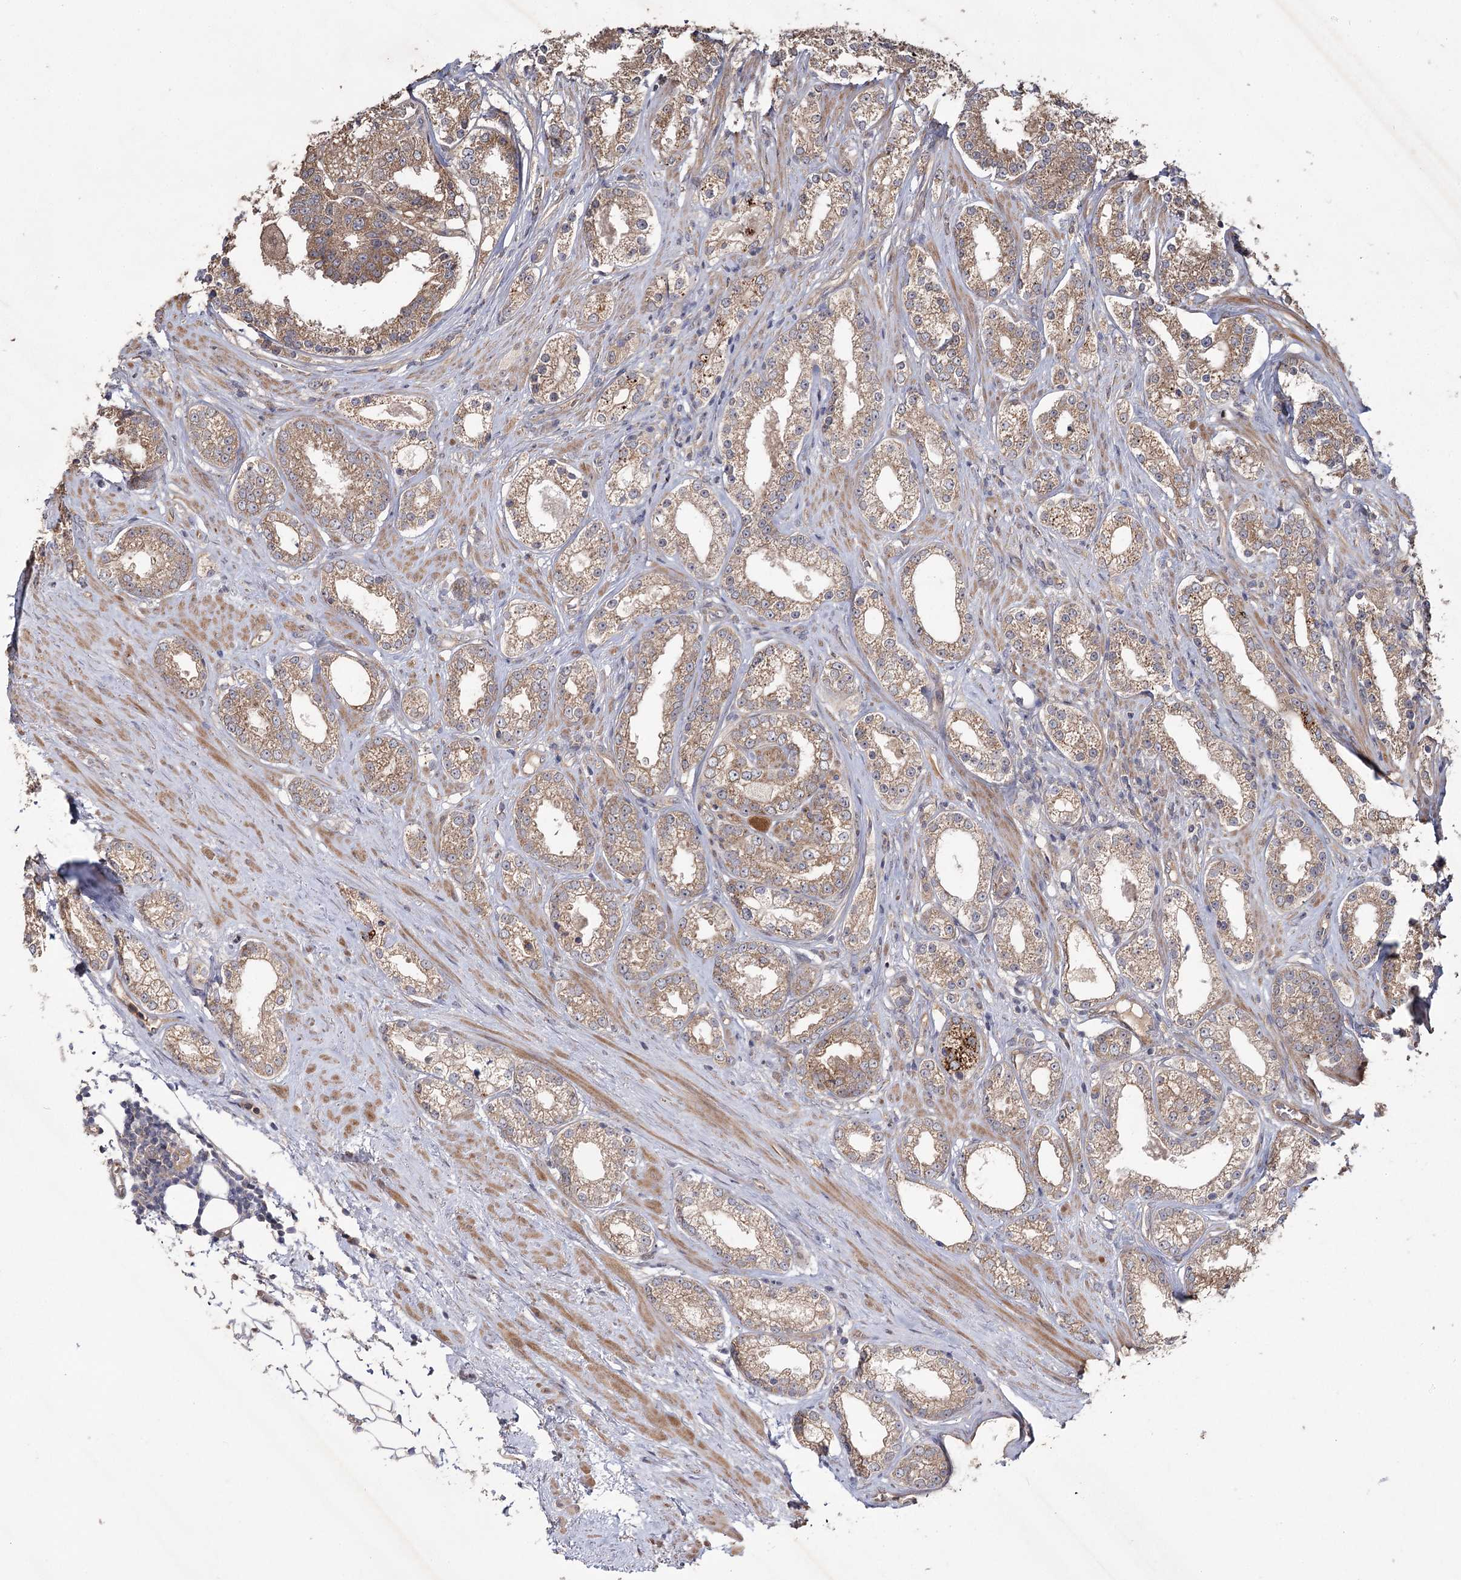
{"staining": {"intensity": "moderate", "quantity": ">75%", "location": "cytoplasmic/membranous"}, "tissue": "prostate cancer", "cell_type": "Tumor cells", "image_type": "cancer", "snomed": [{"axis": "morphology", "description": "Normal tissue, NOS"}, {"axis": "morphology", "description": "Adenocarcinoma, High grade"}, {"axis": "topography", "description": "Prostate"}], "caption": "High-power microscopy captured an immunohistochemistry histopathology image of prostate adenocarcinoma (high-grade), revealing moderate cytoplasmic/membranous staining in approximately >75% of tumor cells. The staining is performed using DAB brown chromogen to label protein expression. The nuclei are counter-stained blue using hematoxylin.", "gene": "RIN2", "patient": {"sex": "male", "age": 83}}